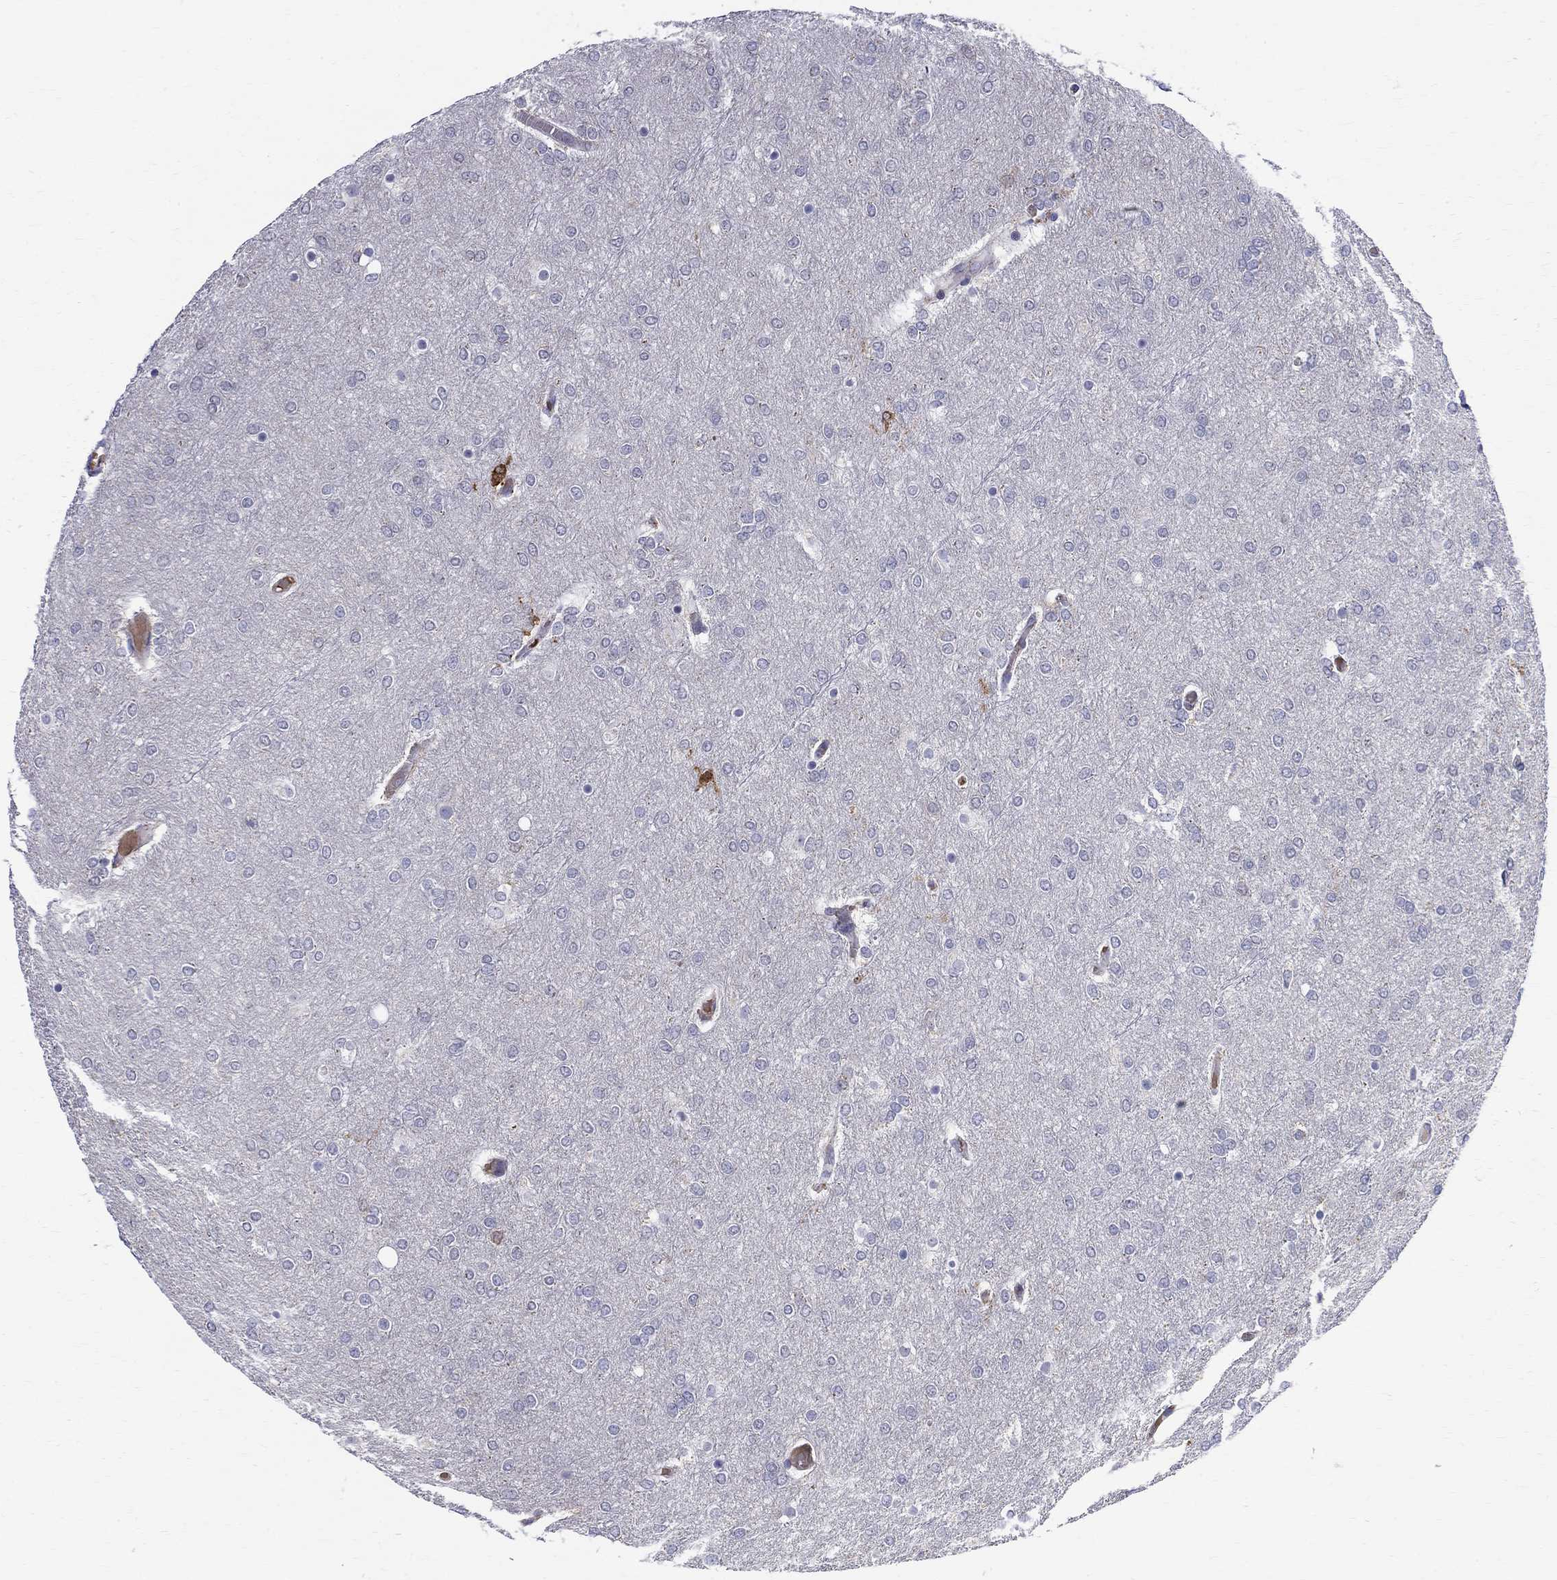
{"staining": {"intensity": "negative", "quantity": "none", "location": "none"}, "tissue": "glioma", "cell_type": "Tumor cells", "image_type": "cancer", "snomed": [{"axis": "morphology", "description": "Glioma, malignant, High grade"}, {"axis": "topography", "description": "Brain"}], "caption": "Immunohistochemical staining of glioma displays no significant expression in tumor cells. (Immunohistochemistry, brightfield microscopy, high magnification).", "gene": "AGER", "patient": {"sex": "female", "age": 61}}